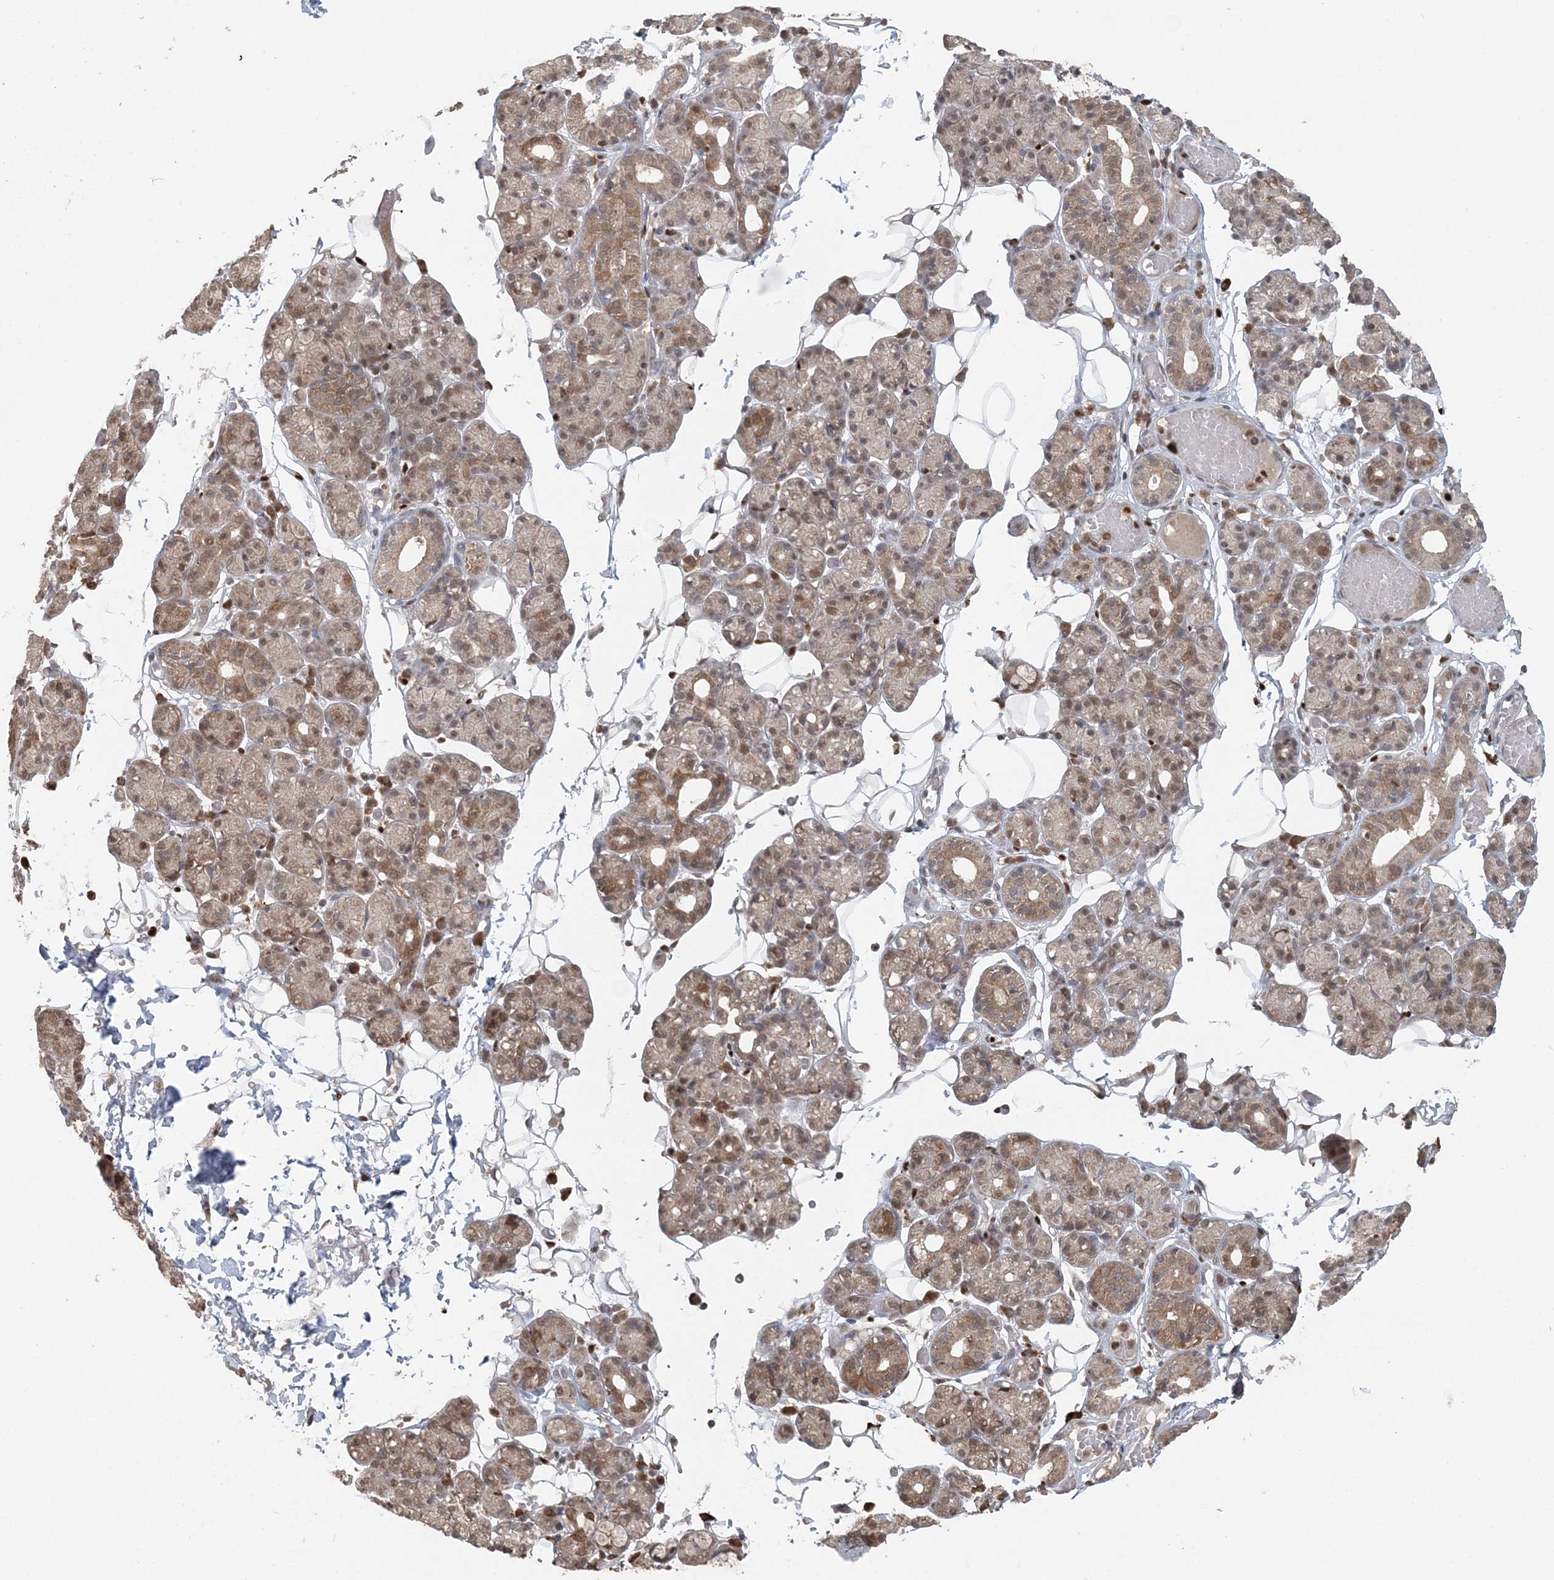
{"staining": {"intensity": "moderate", "quantity": "25%-75%", "location": "cytoplasmic/membranous,nuclear"}, "tissue": "salivary gland", "cell_type": "Glandular cells", "image_type": "normal", "snomed": [{"axis": "morphology", "description": "Normal tissue, NOS"}, {"axis": "topography", "description": "Salivary gland"}], "caption": "This is a micrograph of immunohistochemistry (IHC) staining of benign salivary gland, which shows moderate expression in the cytoplasmic/membranous,nuclear of glandular cells.", "gene": "SLU7", "patient": {"sex": "male", "age": 63}}